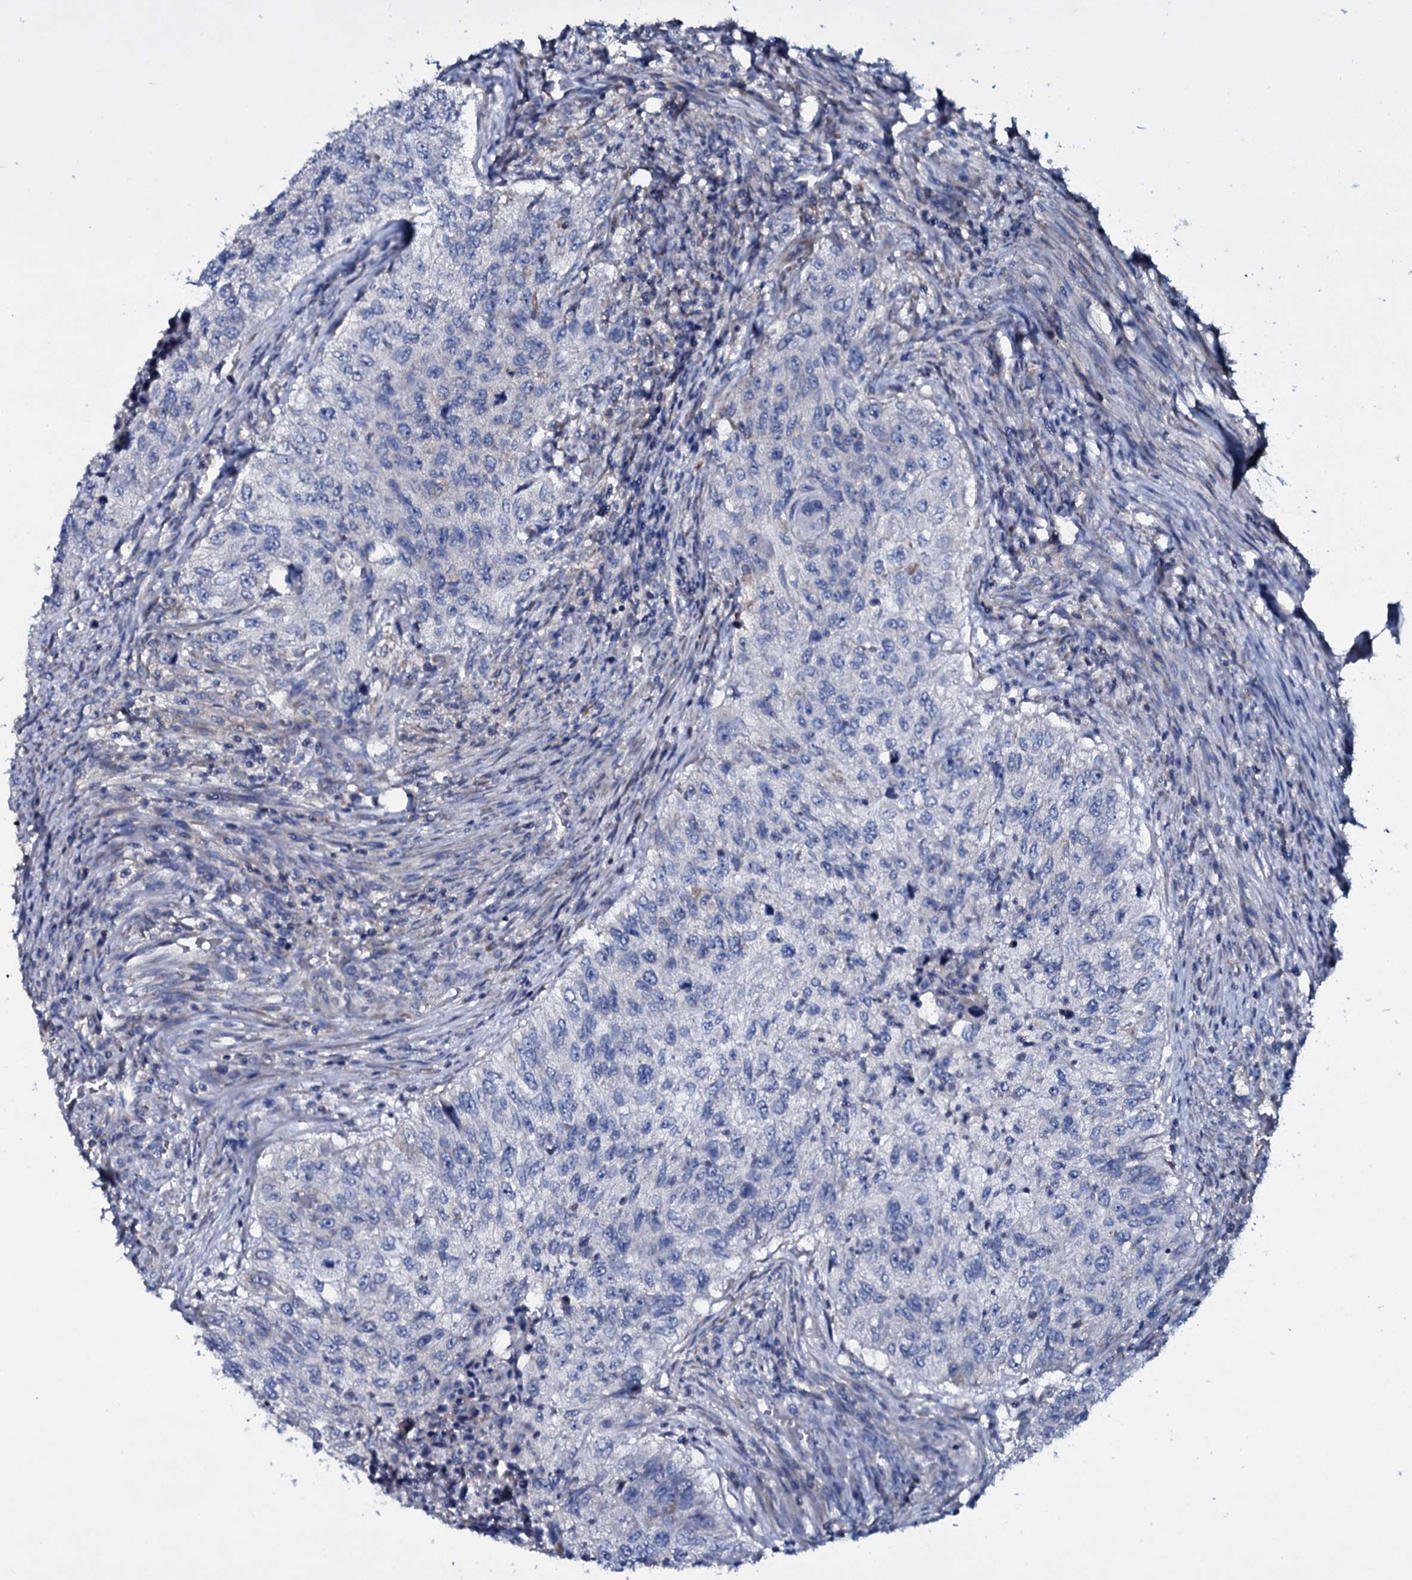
{"staining": {"intensity": "negative", "quantity": "none", "location": "none"}, "tissue": "urothelial cancer", "cell_type": "Tumor cells", "image_type": "cancer", "snomed": [{"axis": "morphology", "description": "Urothelial carcinoma, High grade"}, {"axis": "topography", "description": "Urinary bladder"}], "caption": "Photomicrograph shows no significant protein staining in tumor cells of urothelial cancer.", "gene": "TPGS2", "patient": {"sex": "female", "age": 60}}